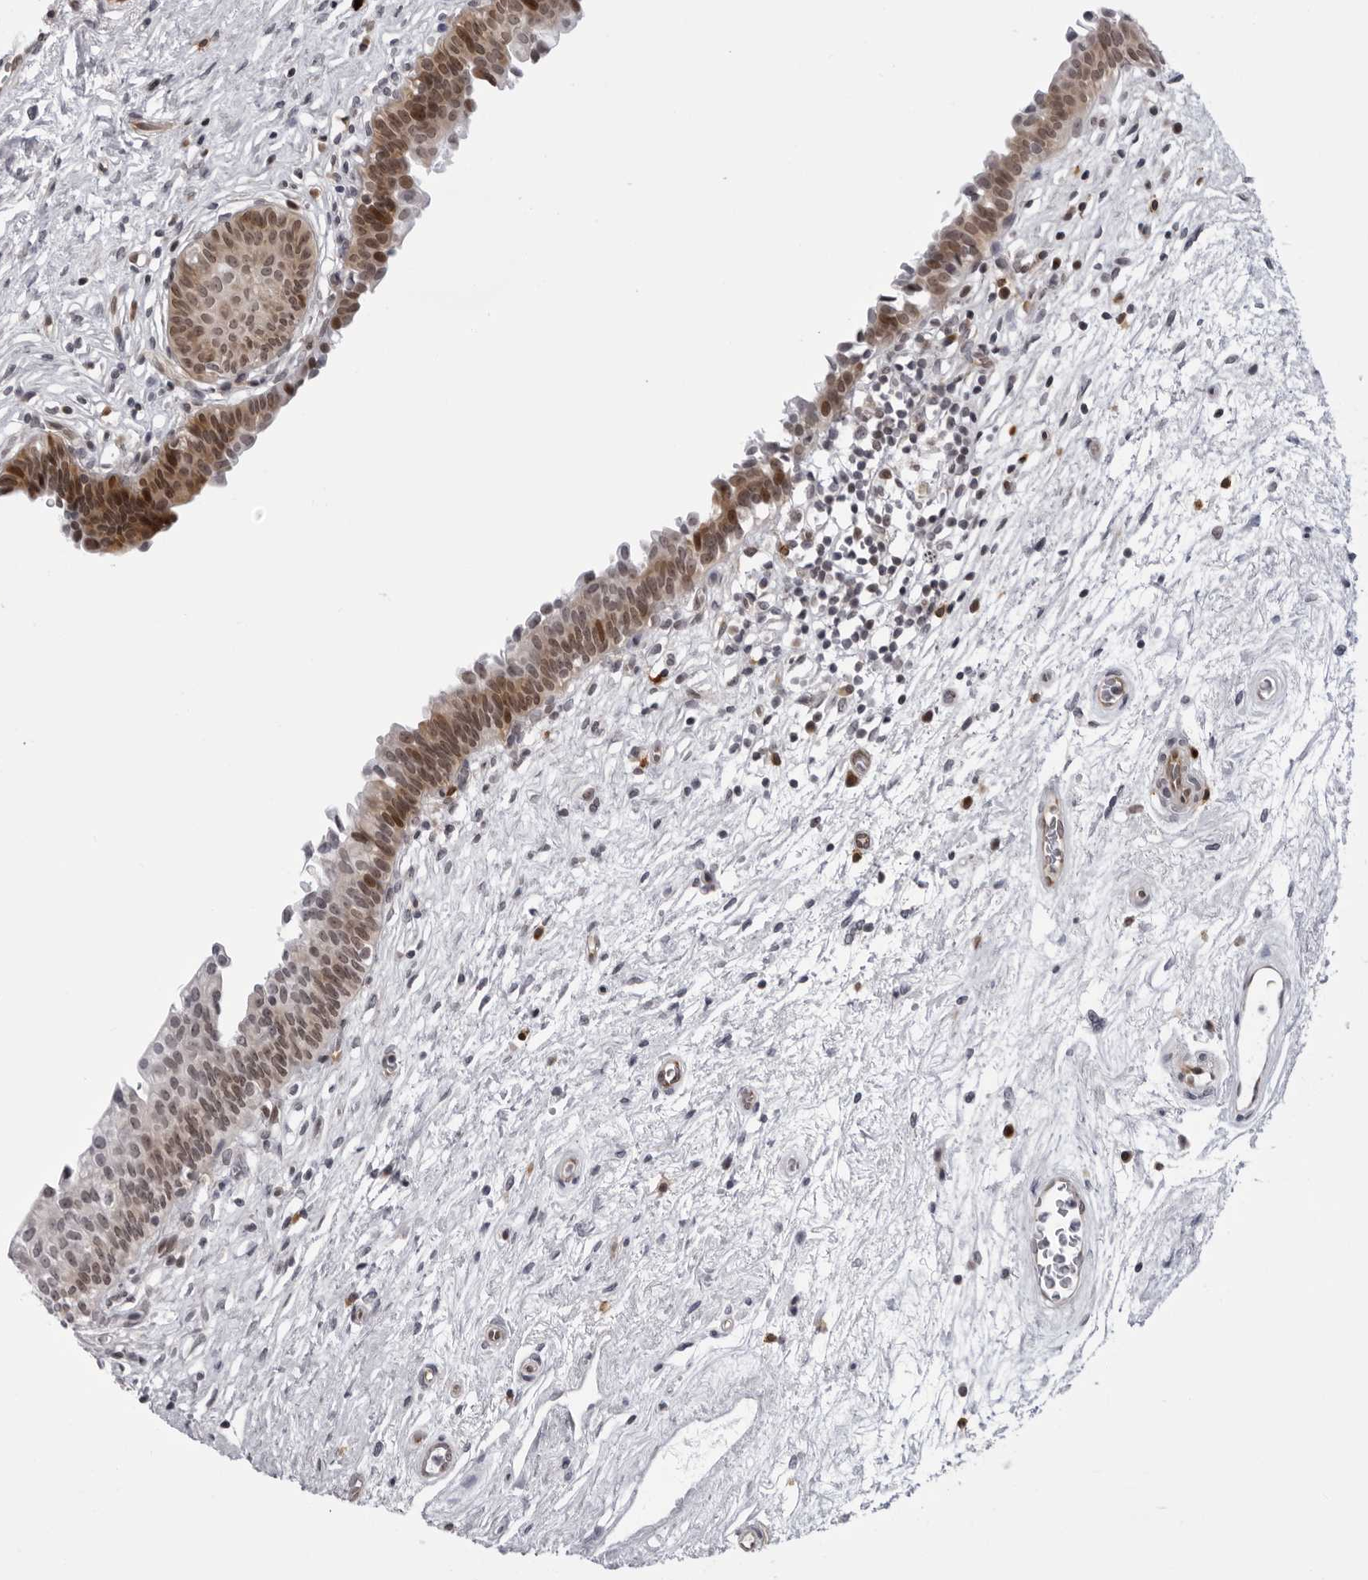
{"staining": {"intensity": "moderate", "quantity": ">75%", "location": "cytoplasmic/membranous,nuclear"}, "tissue": "urinary bladder", "cell_type": "Urothelial cells", "image_type": "normal", "snomed": [{"axis": "morphology", "description": "Normal tissue, NOS"}, {"axis": "topography", "description": "Urinary bladder"}], "caption": "Immunohistochemistry (IHC) of benign urinary bladder demonstrates medium levels of moderate cytoplasmic/membranous,nuclear positivity in about >75% of urothelial cells.", "gene": "GCSAML", "patient": {"sex": "male", "age": 83}}